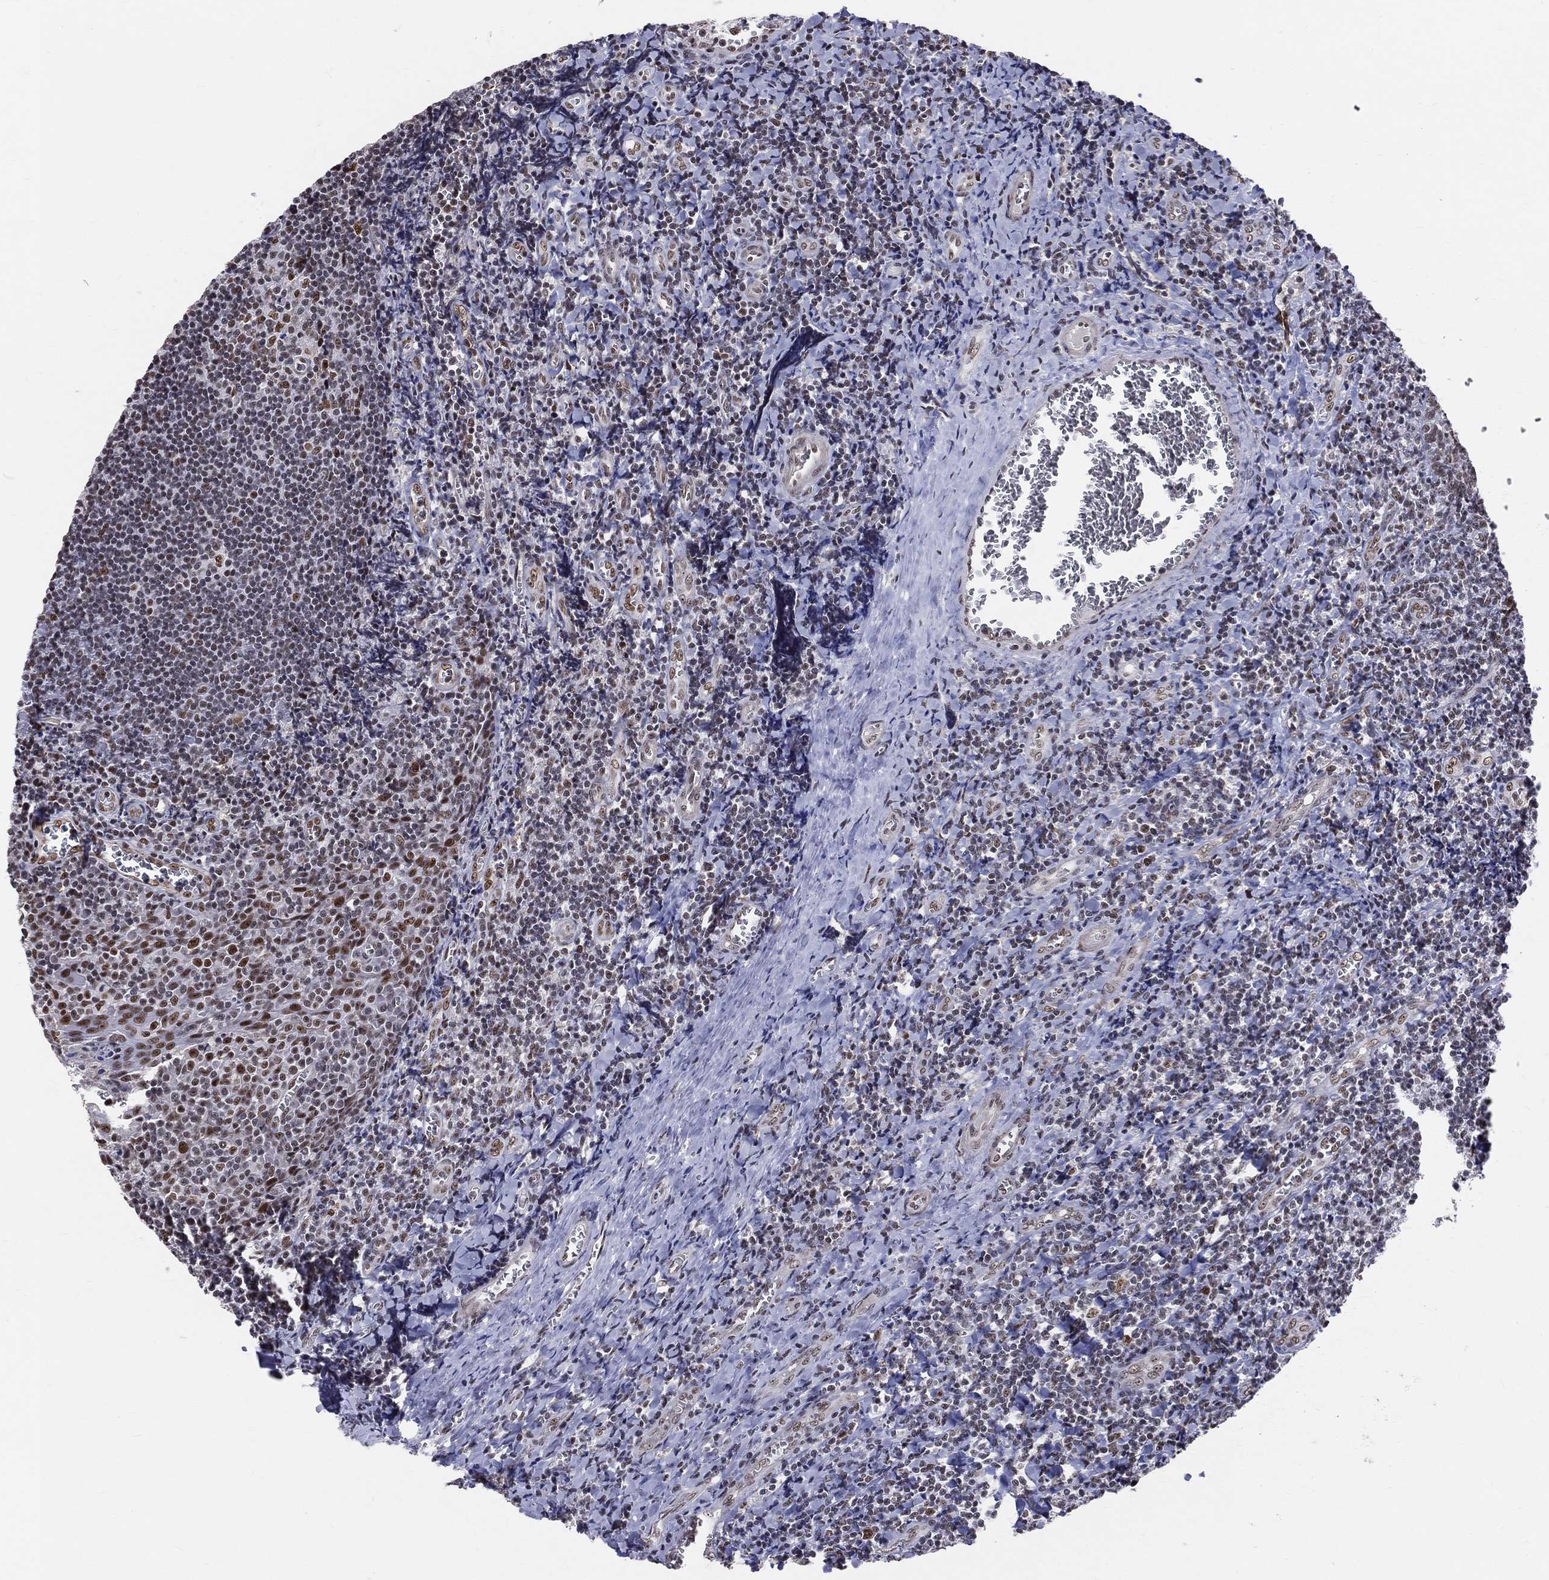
{"staining": {"intensity": "strong", "quantity": ">75%", "location": "nuclear"}, "tissue": "tonsil", "cell_type": "Germinal center cells", "image_type": "normal", "snomed": [{"axis": "morphology", "description": "Normal tissue, NOS"}, {"axis": "morphology", "description": "Inflammation, NOS"}, {"axis": "topography", "description": "Tonsil"}], "caption": "There is high levels of strong nuclear positivity in germinal center cells of benign tonsil, as demonstrated by immunohistochemical staining (brown color).", "gene": "CDK7", "patient": {"sex": "female", "age": 31}}